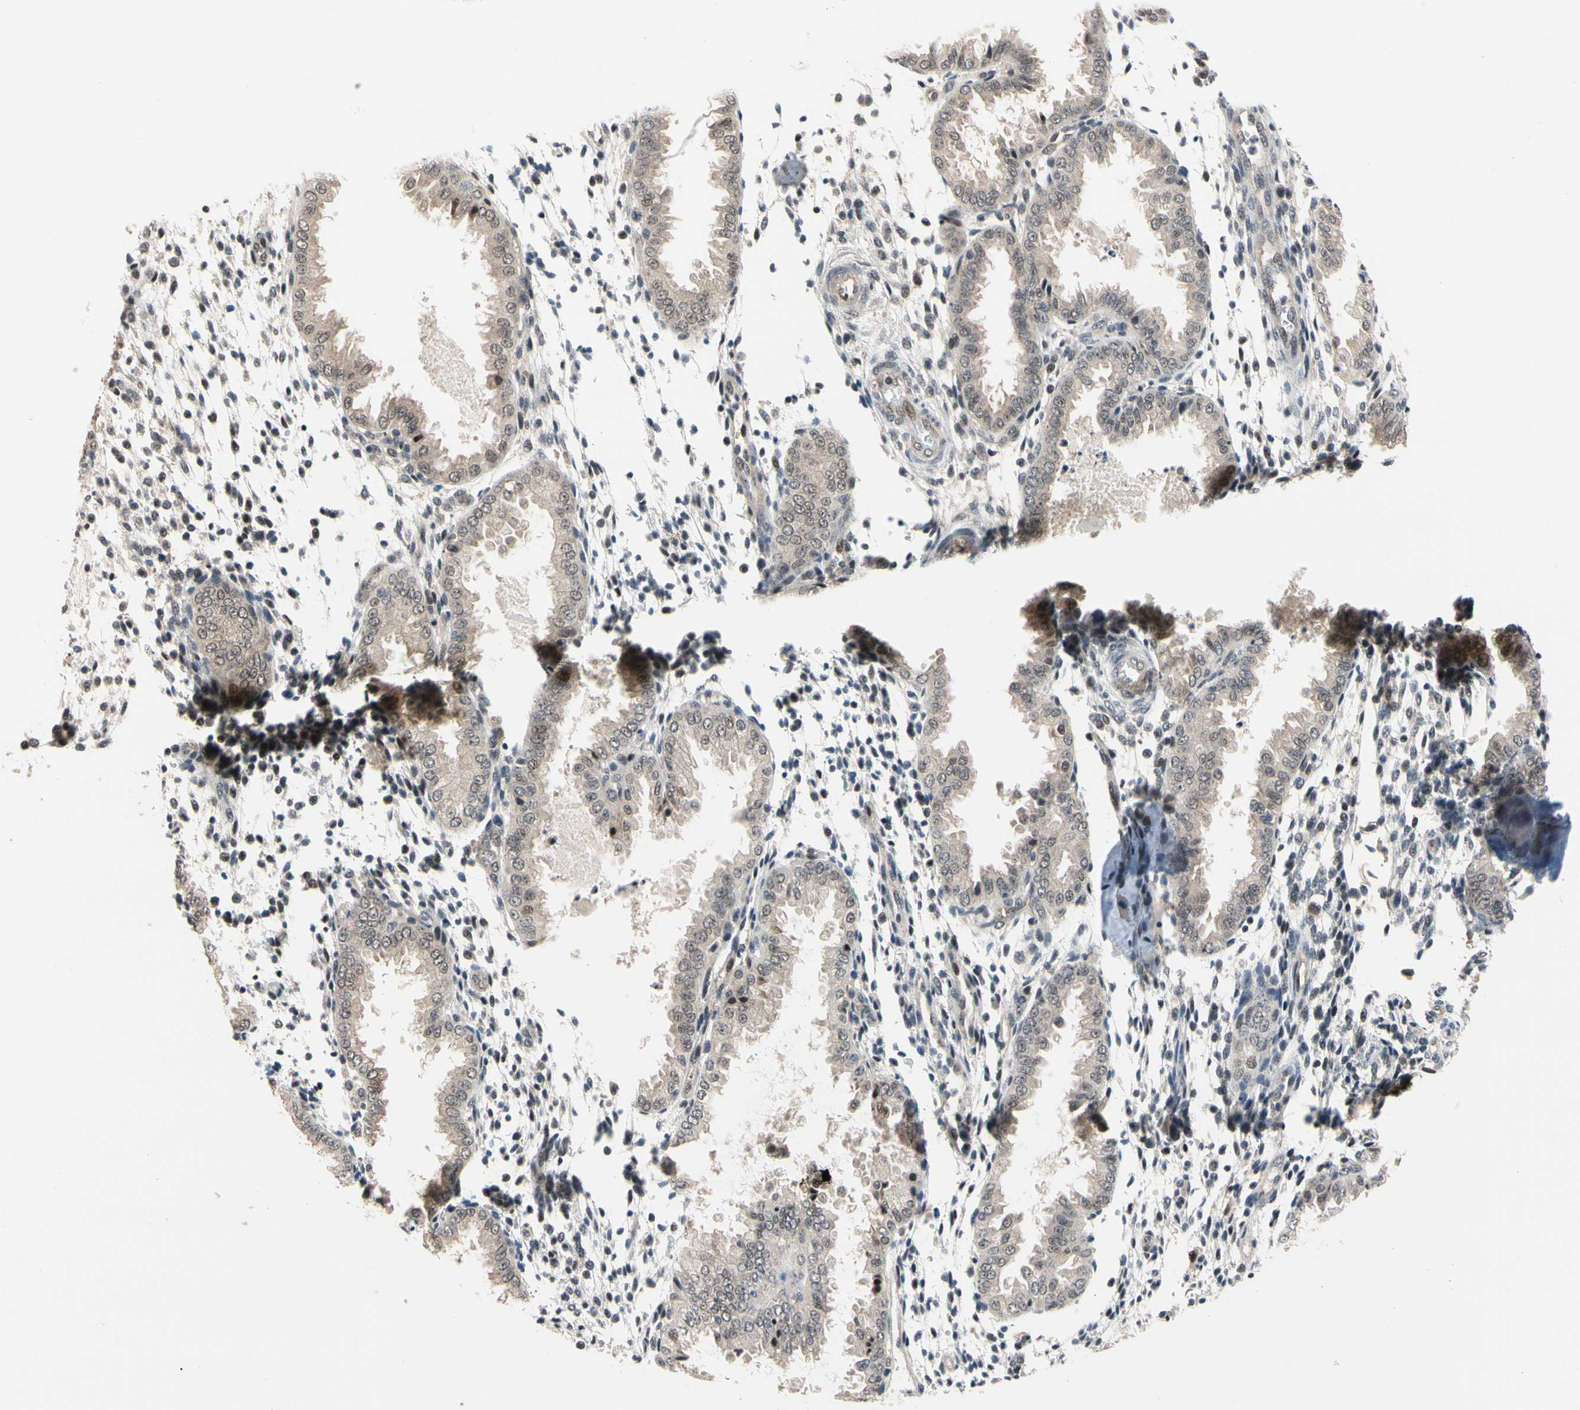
{"staining": {"intensity": "weak", "quantity": "<25%", "location": "cytoplasmic/membranous"}, "tissue": "endometrium", "cell_type": "Cells in endometrial stroma", "image_type": "normal", "snomed": [{"axis": "morphology", "description": "Normal tissue, NOS"}, {"axis": "topography", "description": "Endometrium"}], "caption": "Cells in endometrial stroma show no significant expression in unremarkable endometrium. Brightfield microscopy of IHC stained with DAB (3,3'-diaminobenzidine) (brown) and hematoxylin (blue), captured at high magnification.", "gene": "NGEF", "patient": {"sex": "female", "age": 33}}